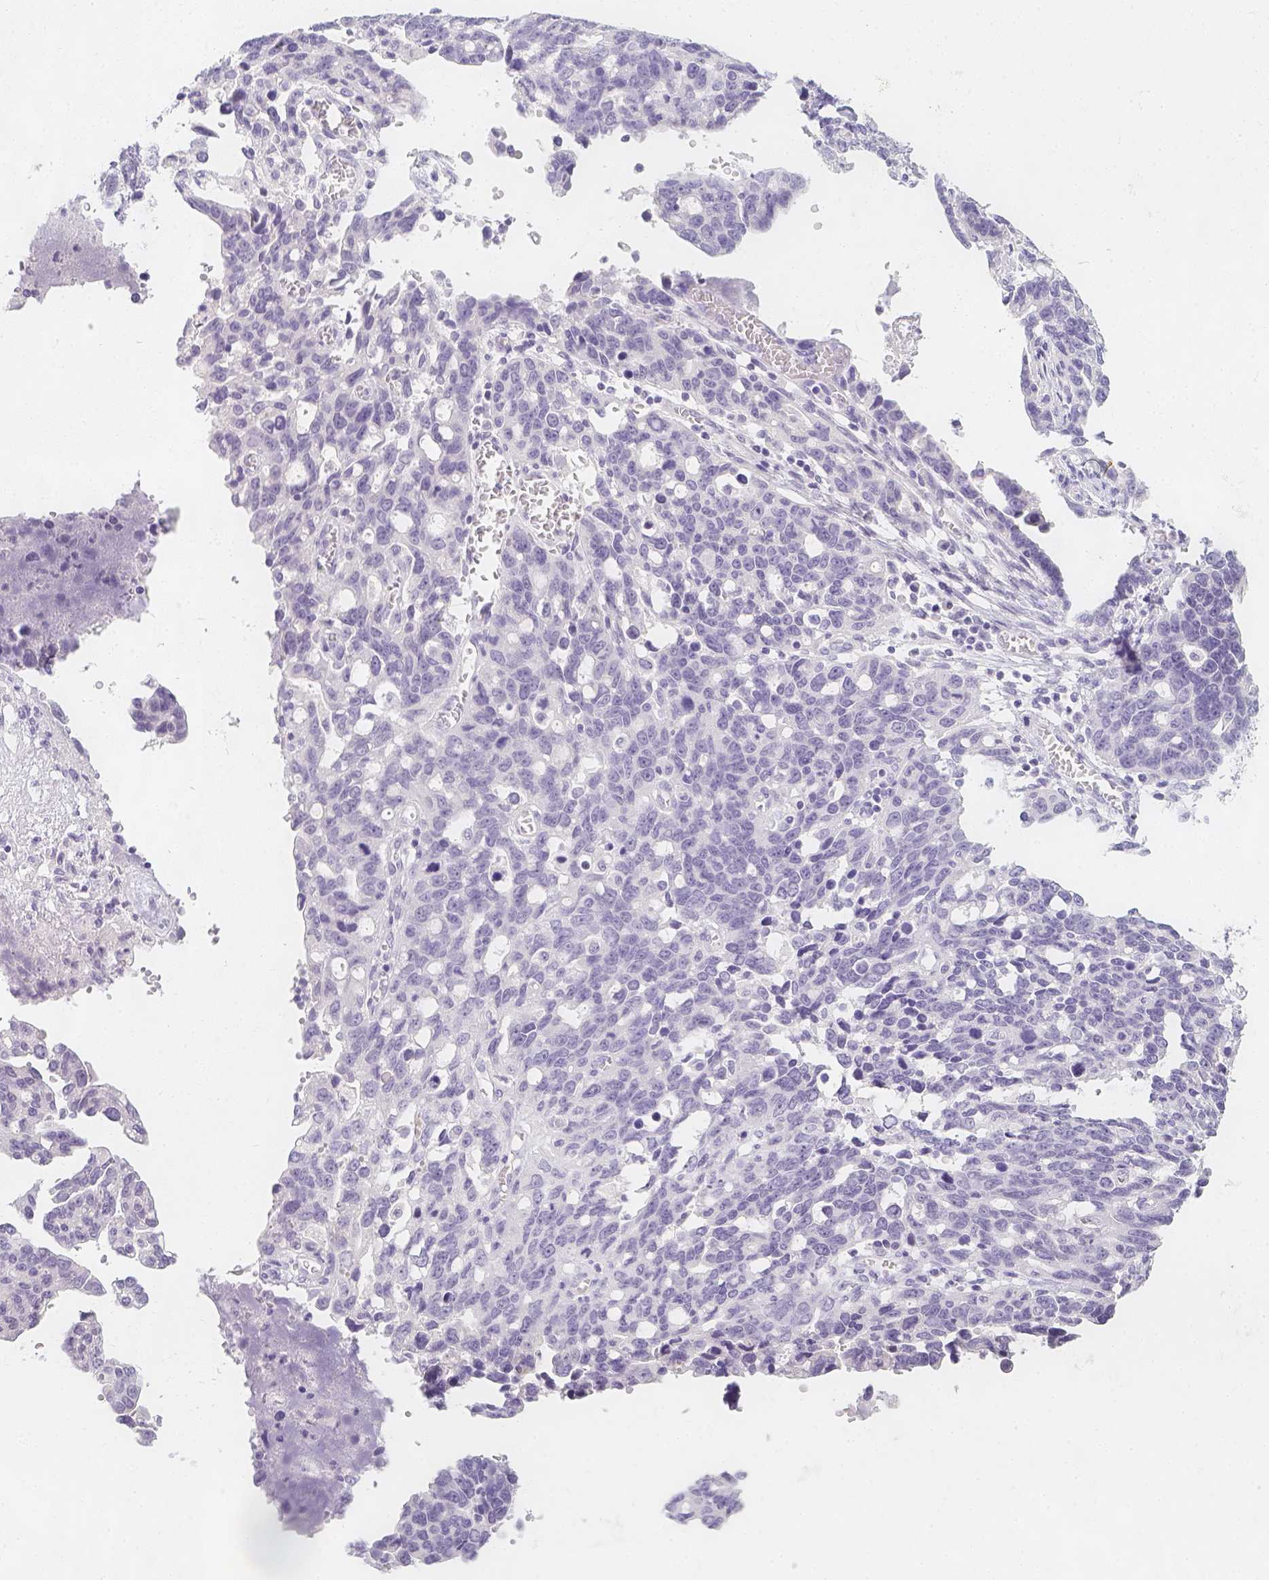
{"staining": {"intensity": "negative", "quantity": "none", "location": "none"}, "tissue": "ovarian cancer", "cell_type": "Tumor cells", "image_type": "cancer", "snomed": [{"axis": "morphology", "description": "Cystadenocarcinoma, serous, NOS"}, {"axis": "topography", "description": "Ovary"}], "caption": "High power microscopy image of an immunohistochemistry photomicrograph of ovarian serous cystadenocarcinoma, revealing no significant expression in tumor cells.", "gene": "SLC18A1", "patient": {"sex": "female", "age": 69}}